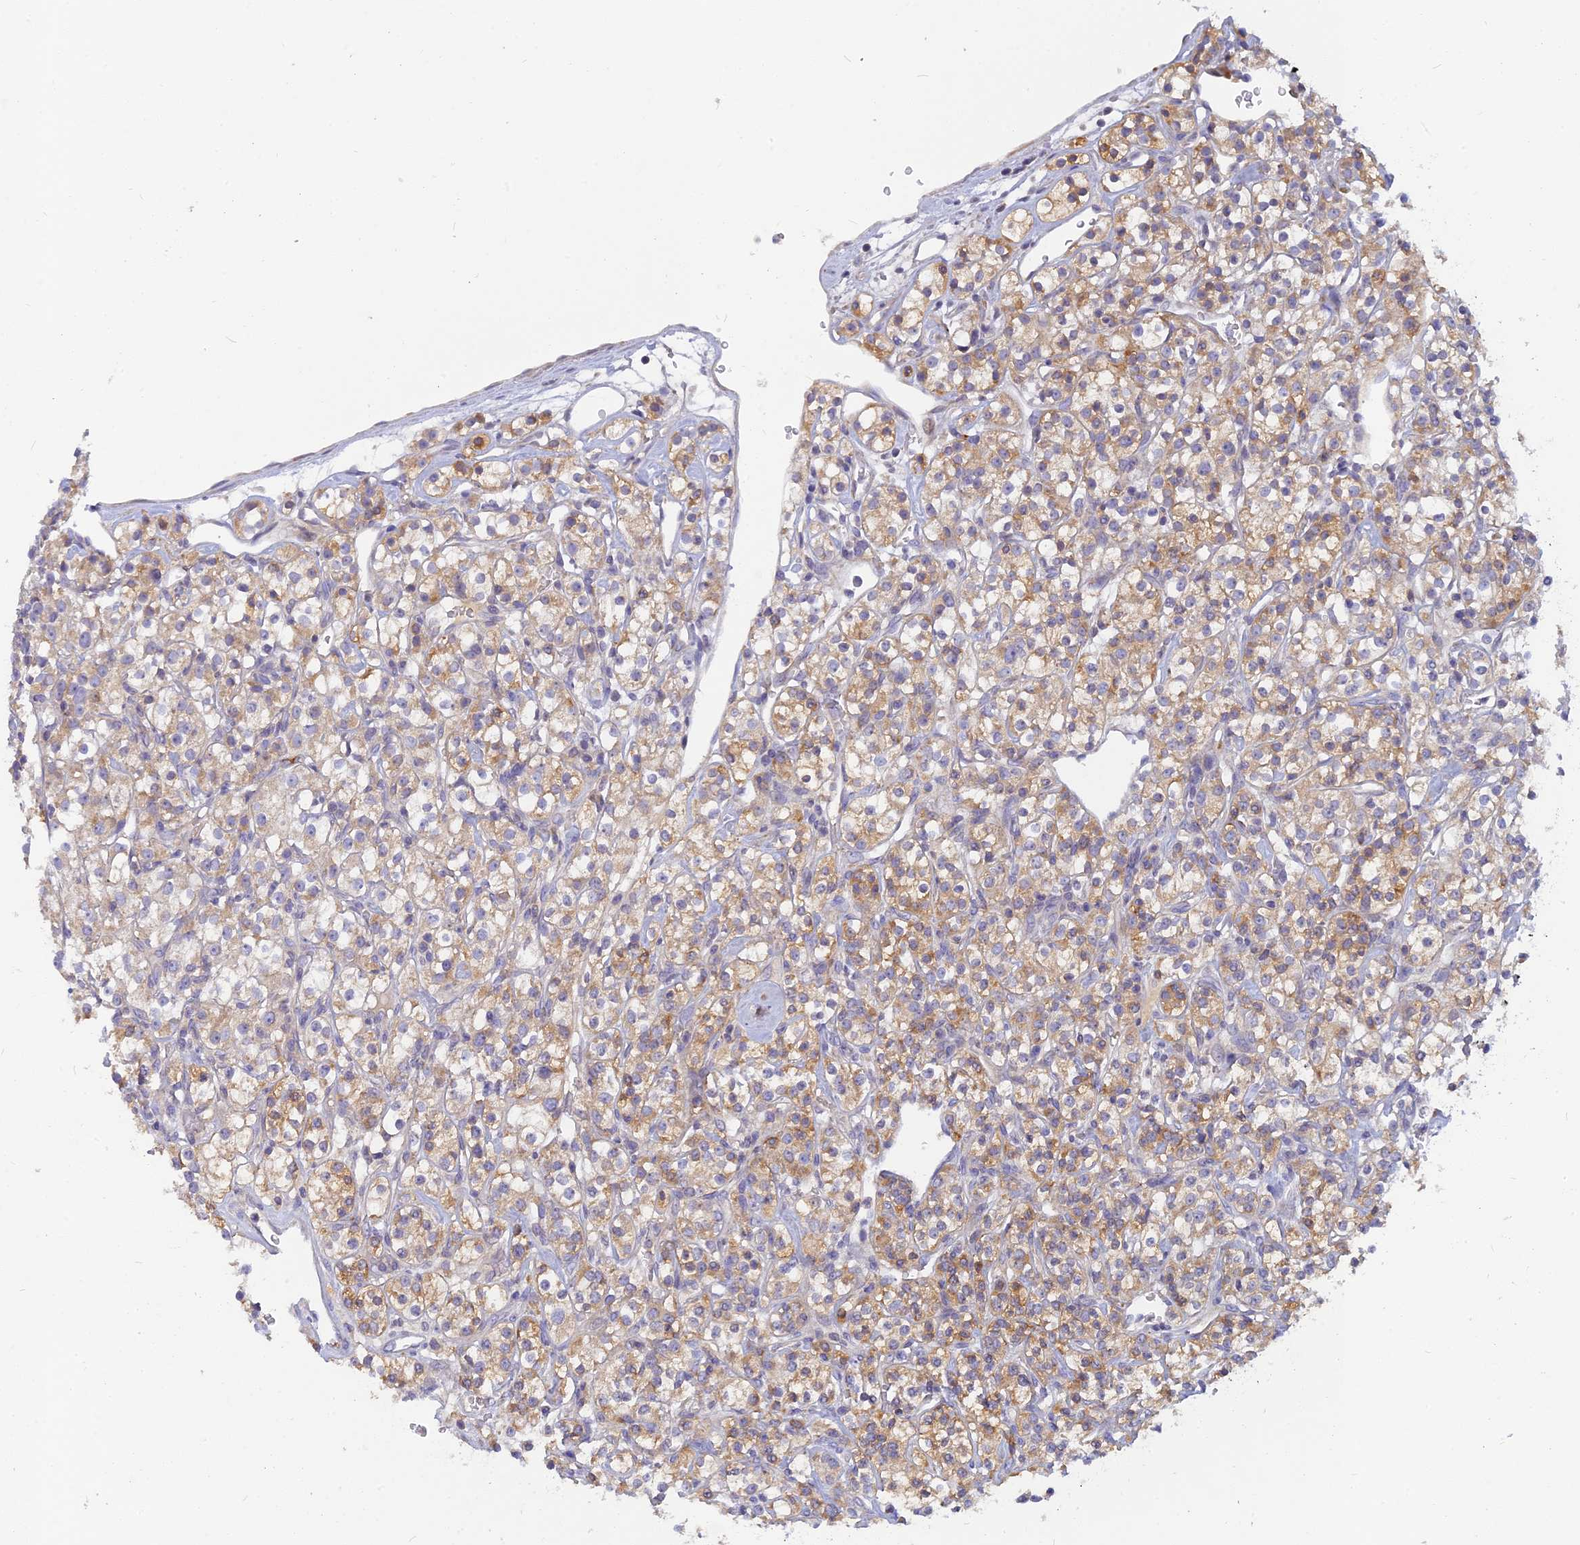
{"staining": {"intensity": "moderate", "quantity": ">75%", "location": "cytoplasmic/membranous"}, "tissue": "renal cancer", "cell_type": "Tumor cells", "image_type": "cancer", "snomed": [{"axis": "morphology", "description": "Adenocarcinoma, NOS"}, {"axis": "topography", "description": "Kidney"}], "caption": "Immunohistochemistry image of neoplastic tissue: renal adenocarcinoma stained using immunohistochemistry reveals medium levels of moderate protein expression localized specifically in the cytoplasmic/membranous of tumor cells, appearing as a cytoplasmic/membranous brown color.", "gene": "CACNA1B", "patient": {"sex": "male", "age": 77}}